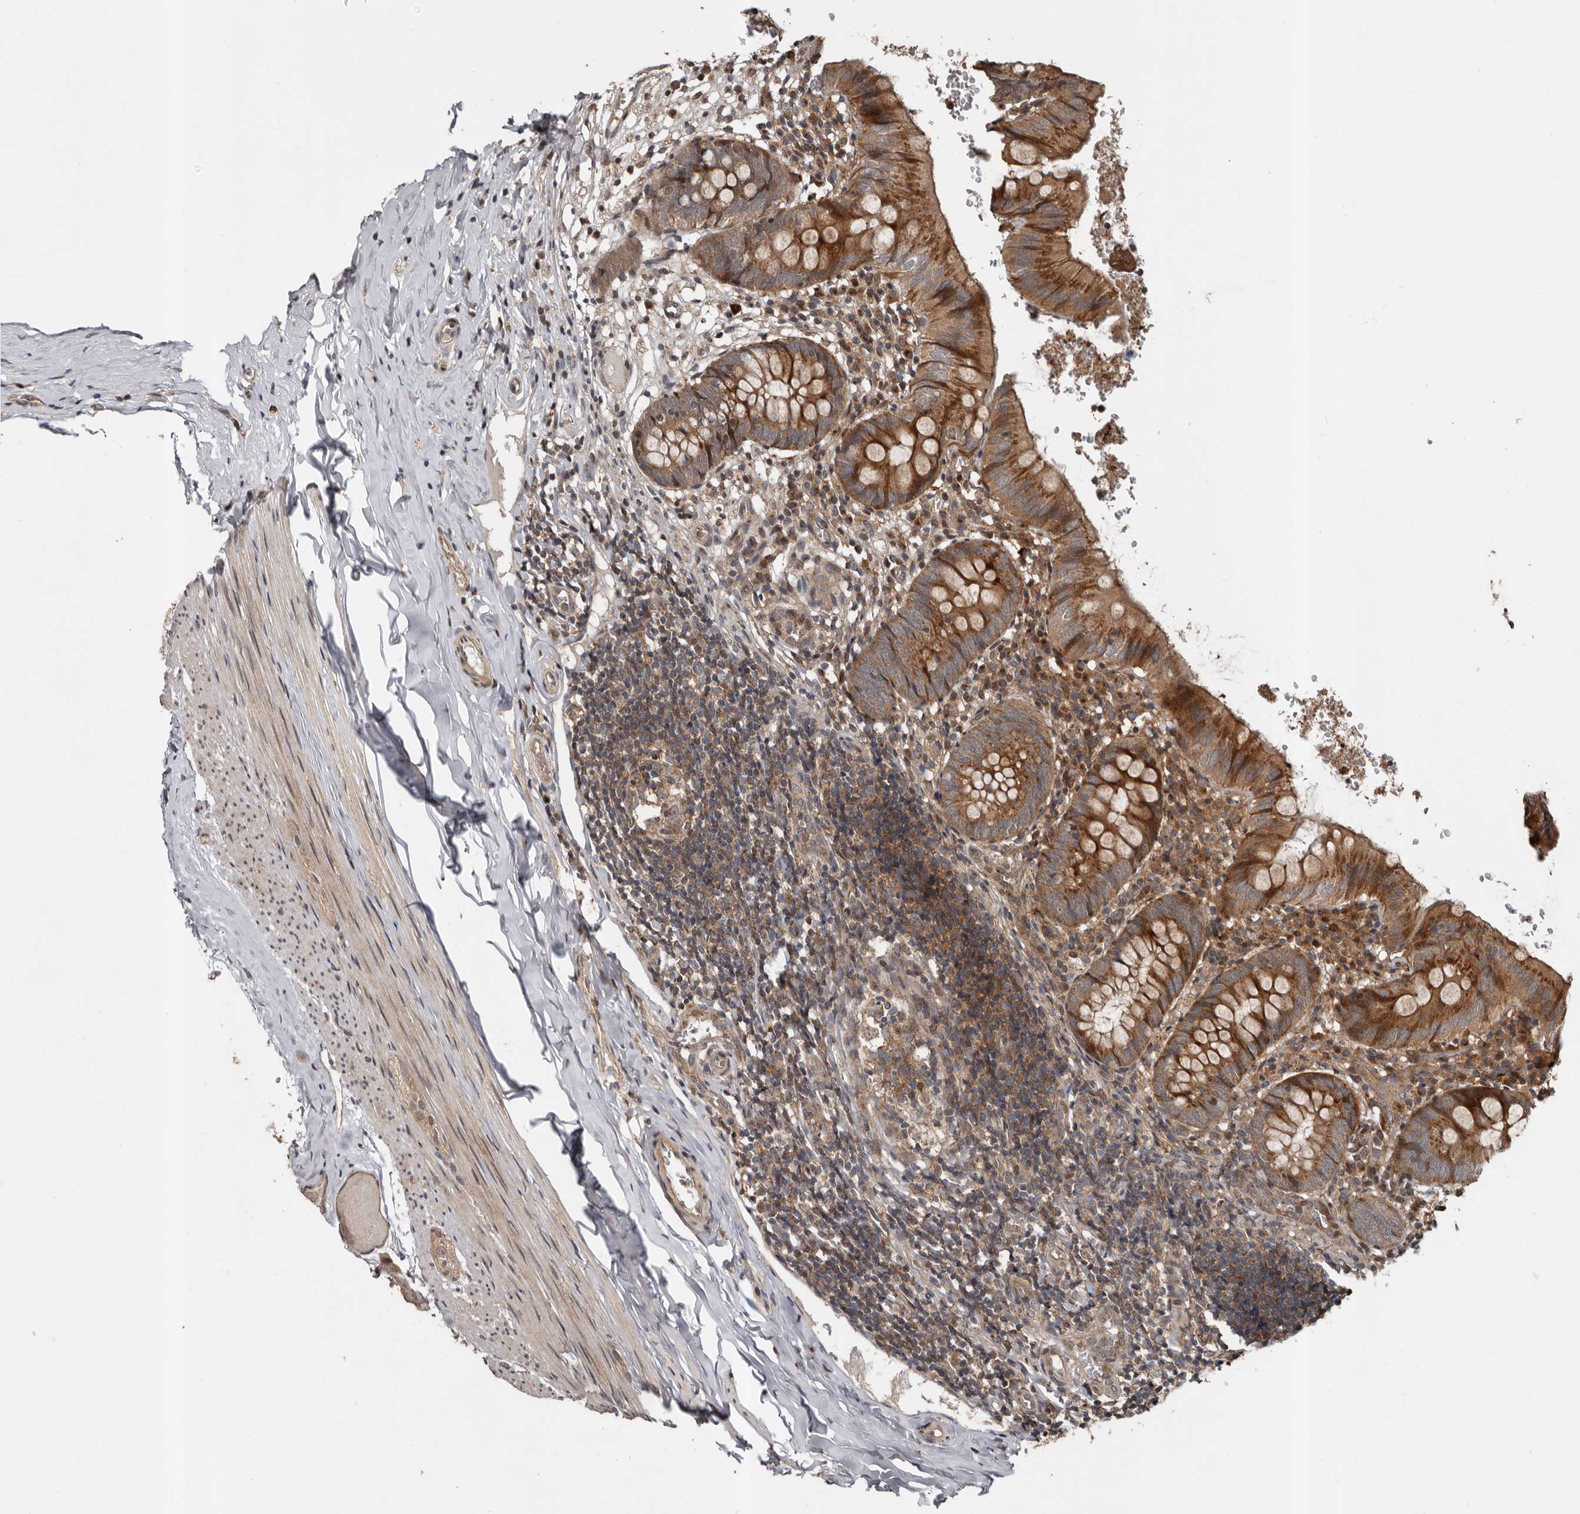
{"staining": {"intensity": "strong", "quantity": ">75%", "location": "cytoplasmic/membranous"}, "tissue": "appendix", "cell_type": "Glandular cells", "image_type": "normal", "snomed": [{"axis": "morphology", "description": "Normal tissue, NOS"}, {"axis": "topography", "description": "Appendix"}], "caption": "A high amount of strong cytoplasmic/membranous staining is appreciated in approximately >75% of glandular cells in normal appendix. Immunohistochemistry (ihc) stains the protein of interest in brown and the nuclei are stained blue.", "gene": "CCDC190", "patient": {"sex": "male", "age": 8}}